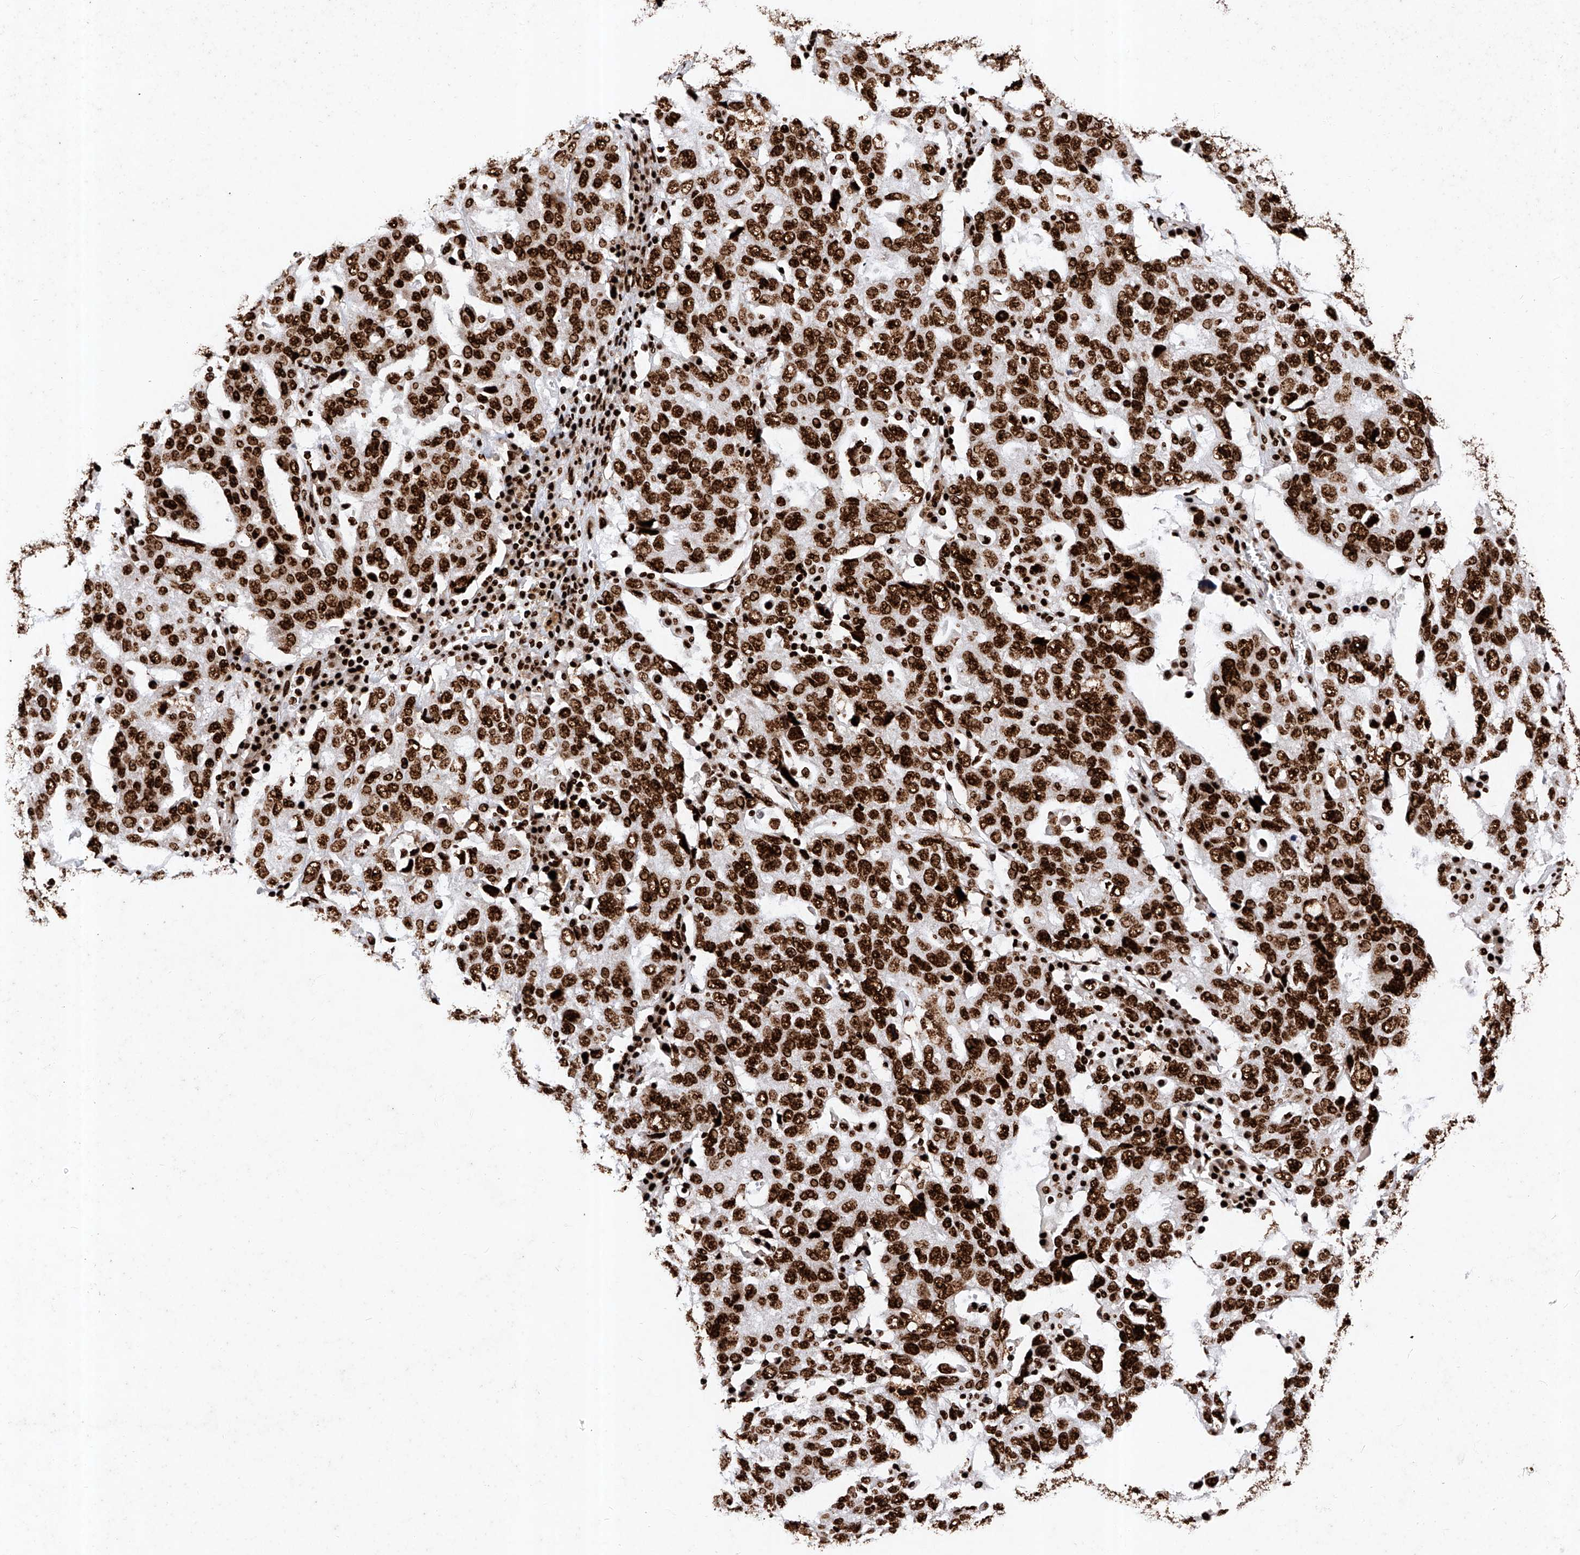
{"staining": {"intensity": "strong", "quantity": ">75%", "location": "nuclear"}, "tissue": "ovarian cancer", "cell_type": "Tumor cells", "image_type": "cancer", "snomed": [{"axis": "morphology", "description": "Carcinoma, endometroid"}, {"axis": "topography", "description": "Ovary"}], "caption": "DAB immunohistochemical staining of human endometroid carcinoma (ovarian) reveals strong nuclear protein positivity in approximately >75% of tumor cells. (DAB IHC, brown staining for protein, blue staining for nuclei).", "gene": "SRSF6", "patient": {"sex": "female", "age": 62}}